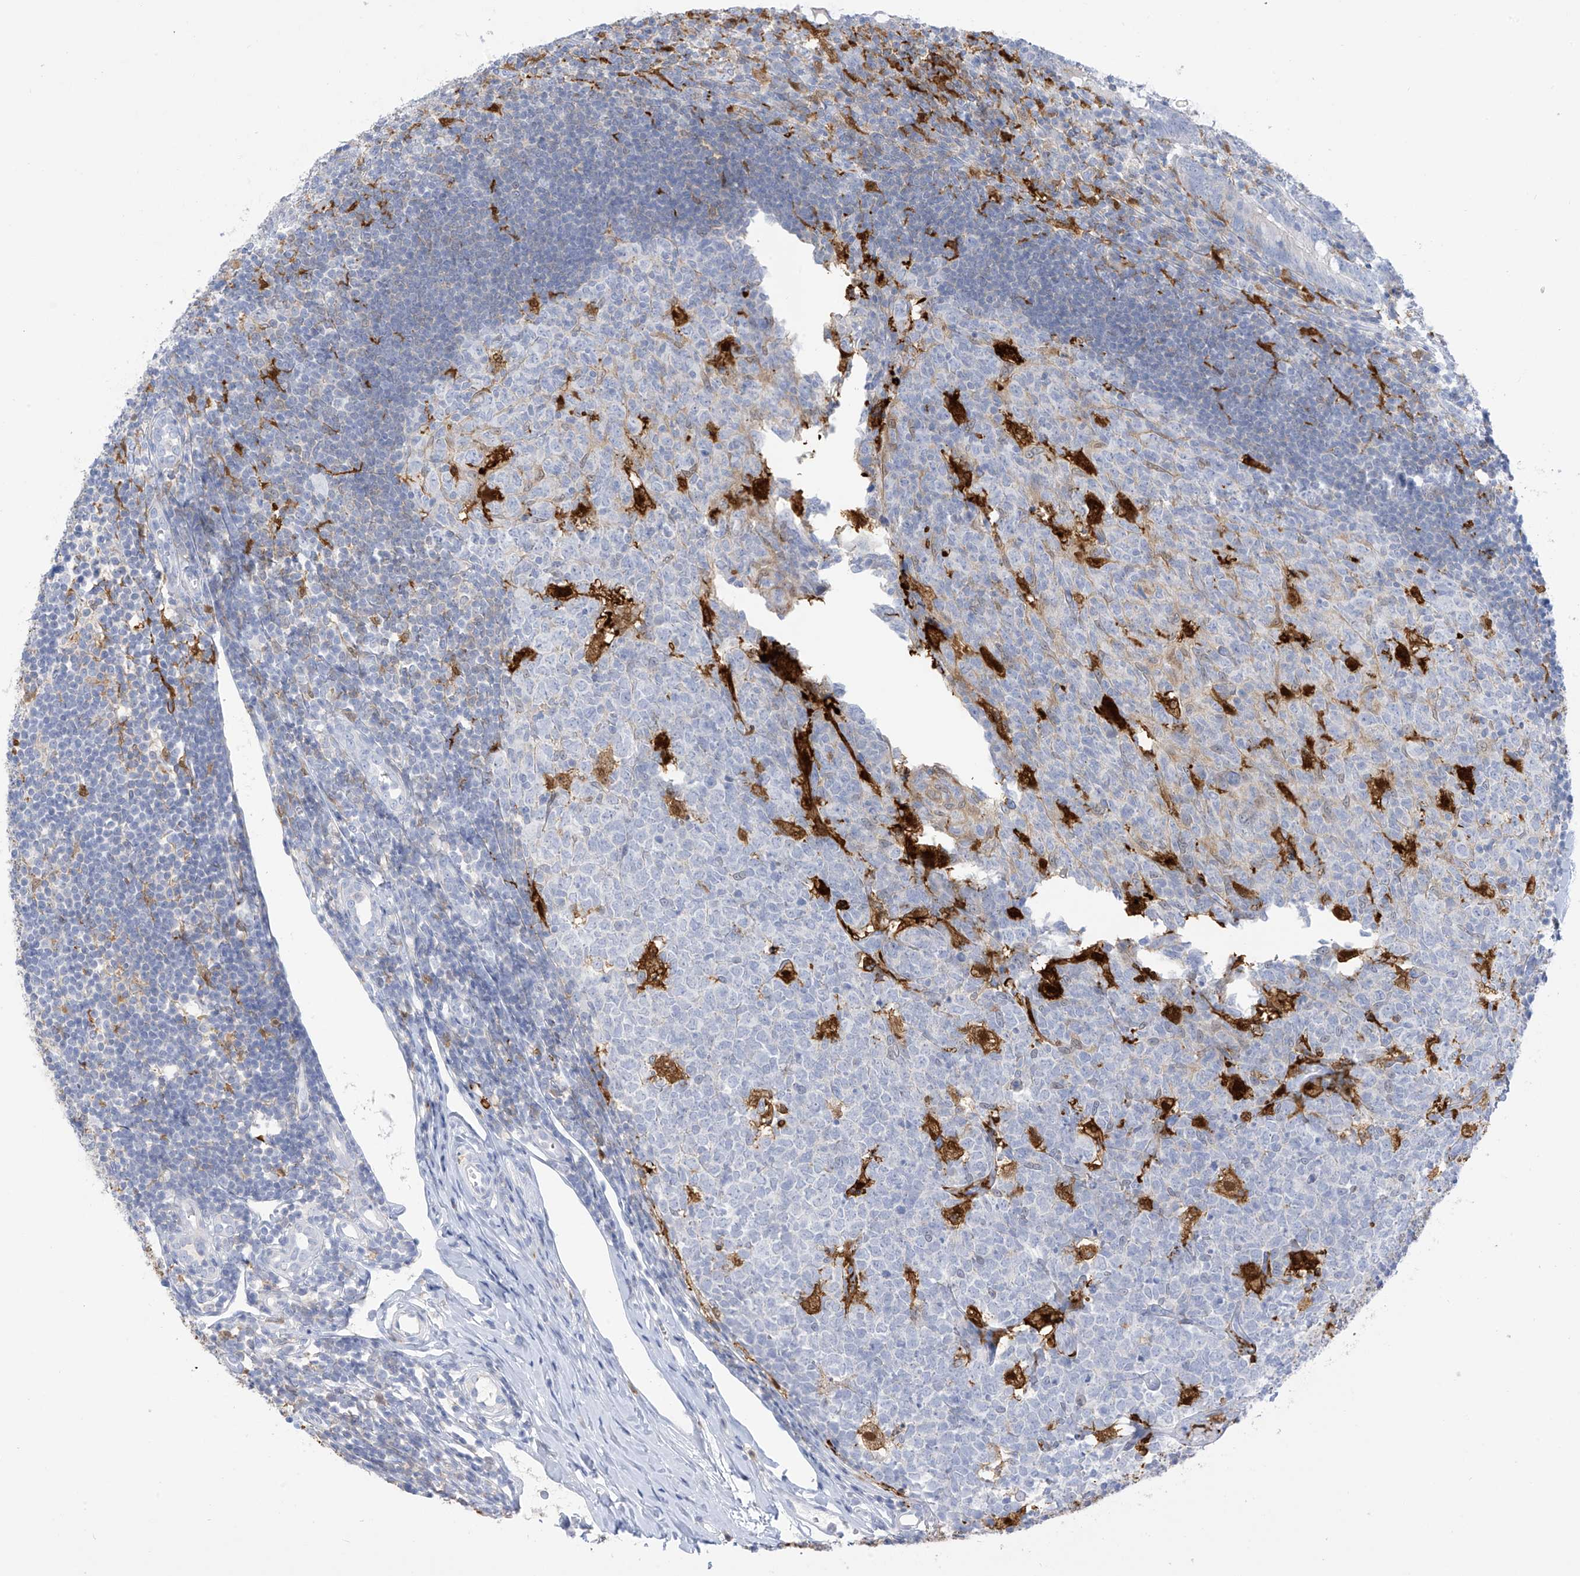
{"staining": {"intensity": "moderate", "quantity": "<25%", "location": "cytoplasmic/membranous"}, "tissue": "appendix", "cell_type": "Glandular cells", "image_type": "normal", "snomed": [{"axis": "morphology", "description": "Normal tissue, NOS"}, {"axis": "topography", "description": "Appendix"}], "caption": "Benign appendix displays moderate cytoplasmic/membranous positivity in approximately <25% of glandular cells, visualized by immunohistochemistry. Nuclei are stained in blue.", "gene": "TRMT2B", "patient": {"sex": "male", "age": 14}}